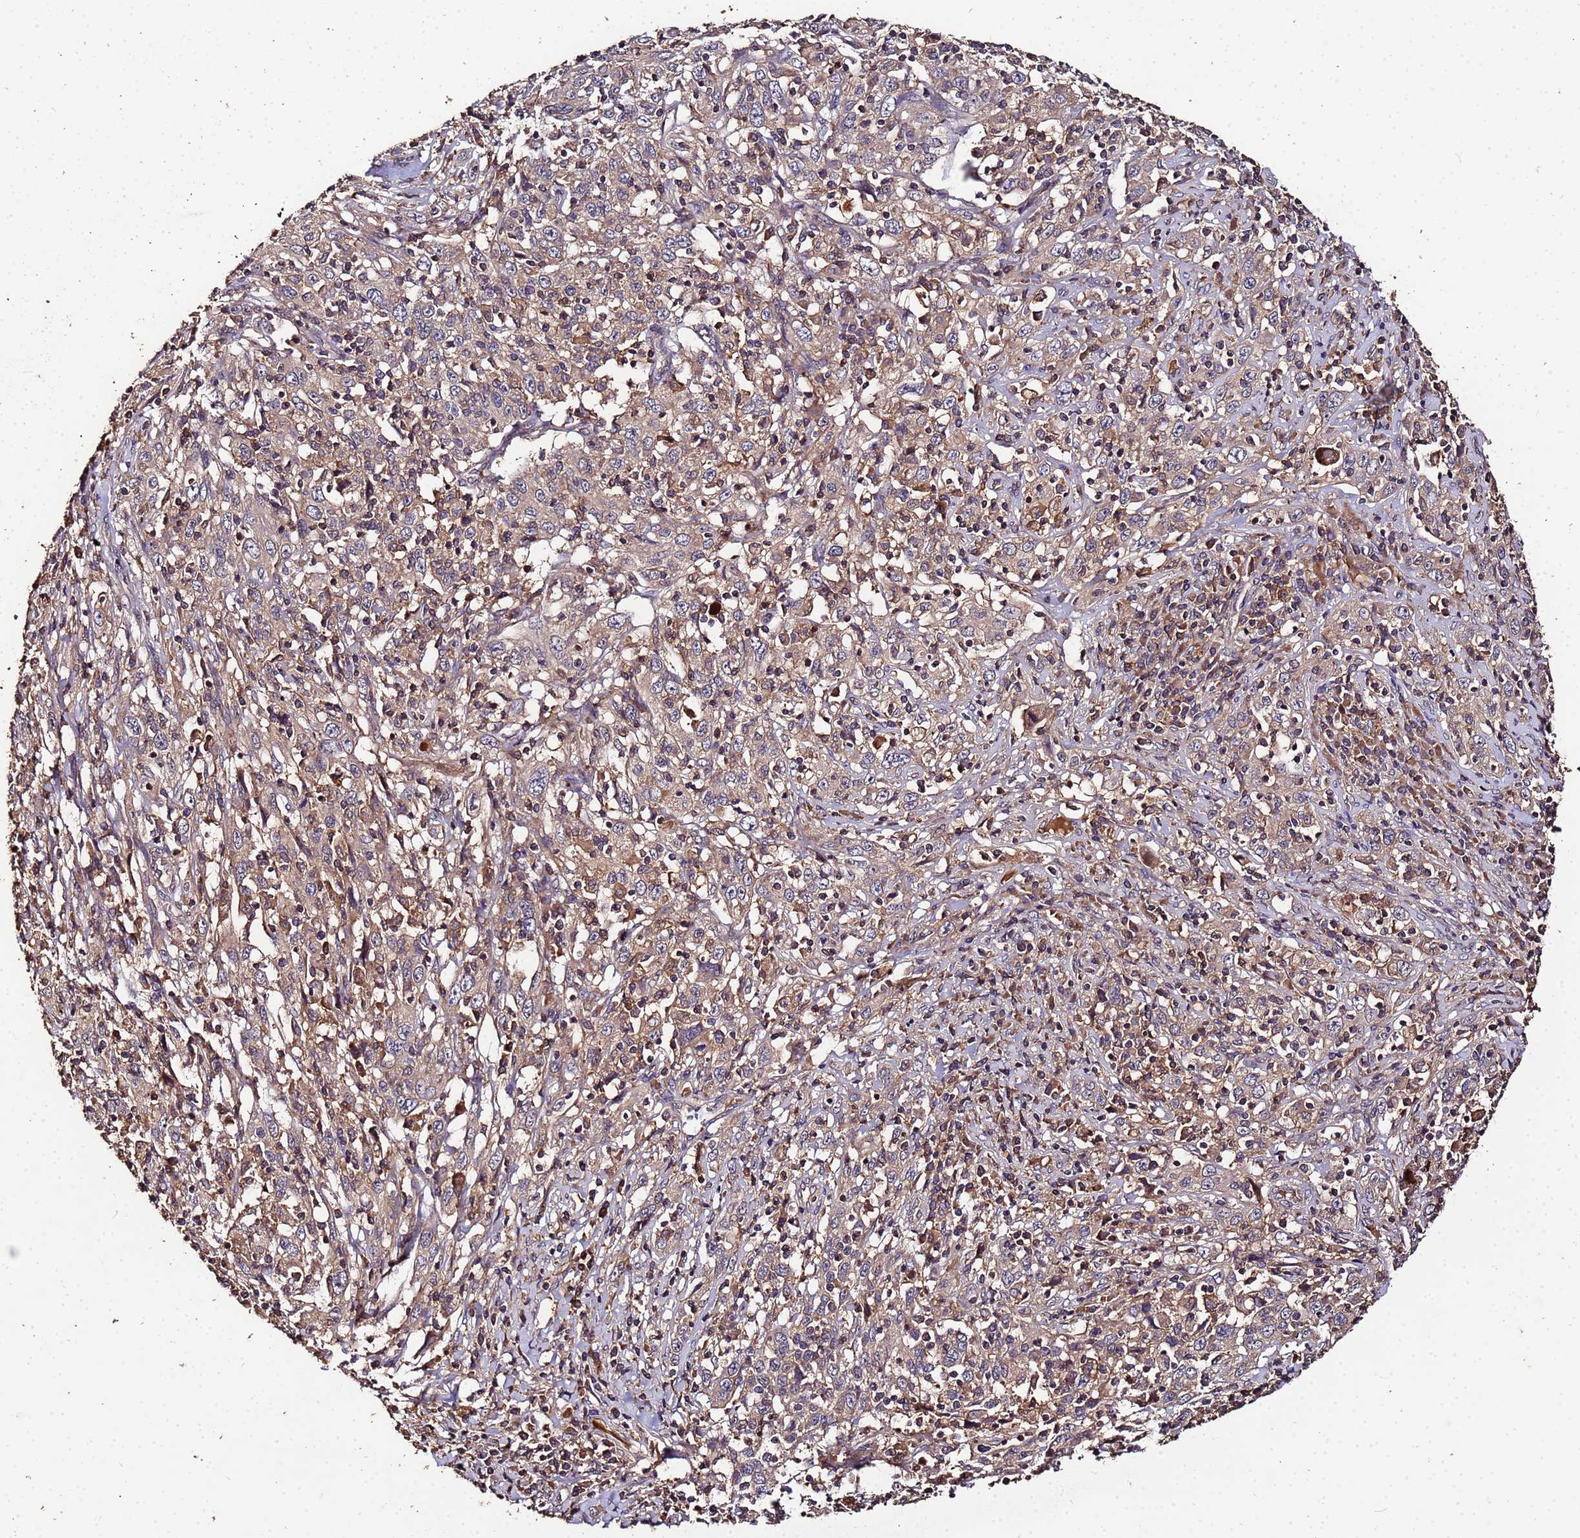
{"staining": {"intensity": "weak", "quantity": ">75%", "location": "cytoplasmic/membranous"}, "tissue": "cervical cancer", "cell_type": "Tumor cells", "image_type": "cancer", "snomed": [{"axis": "morphology", "description": "Squamous cell carcinoma, NOS"}, {"axis": "topography", "description": "Cervix"}], "caption": "Immunohistochemical staining of cervical cancer shows weak cytoplasmic/membranous protein expression in about >75% of tumor cells.", "gene": "MTERF1", "patient": {"sex": "female", "age": 46}}